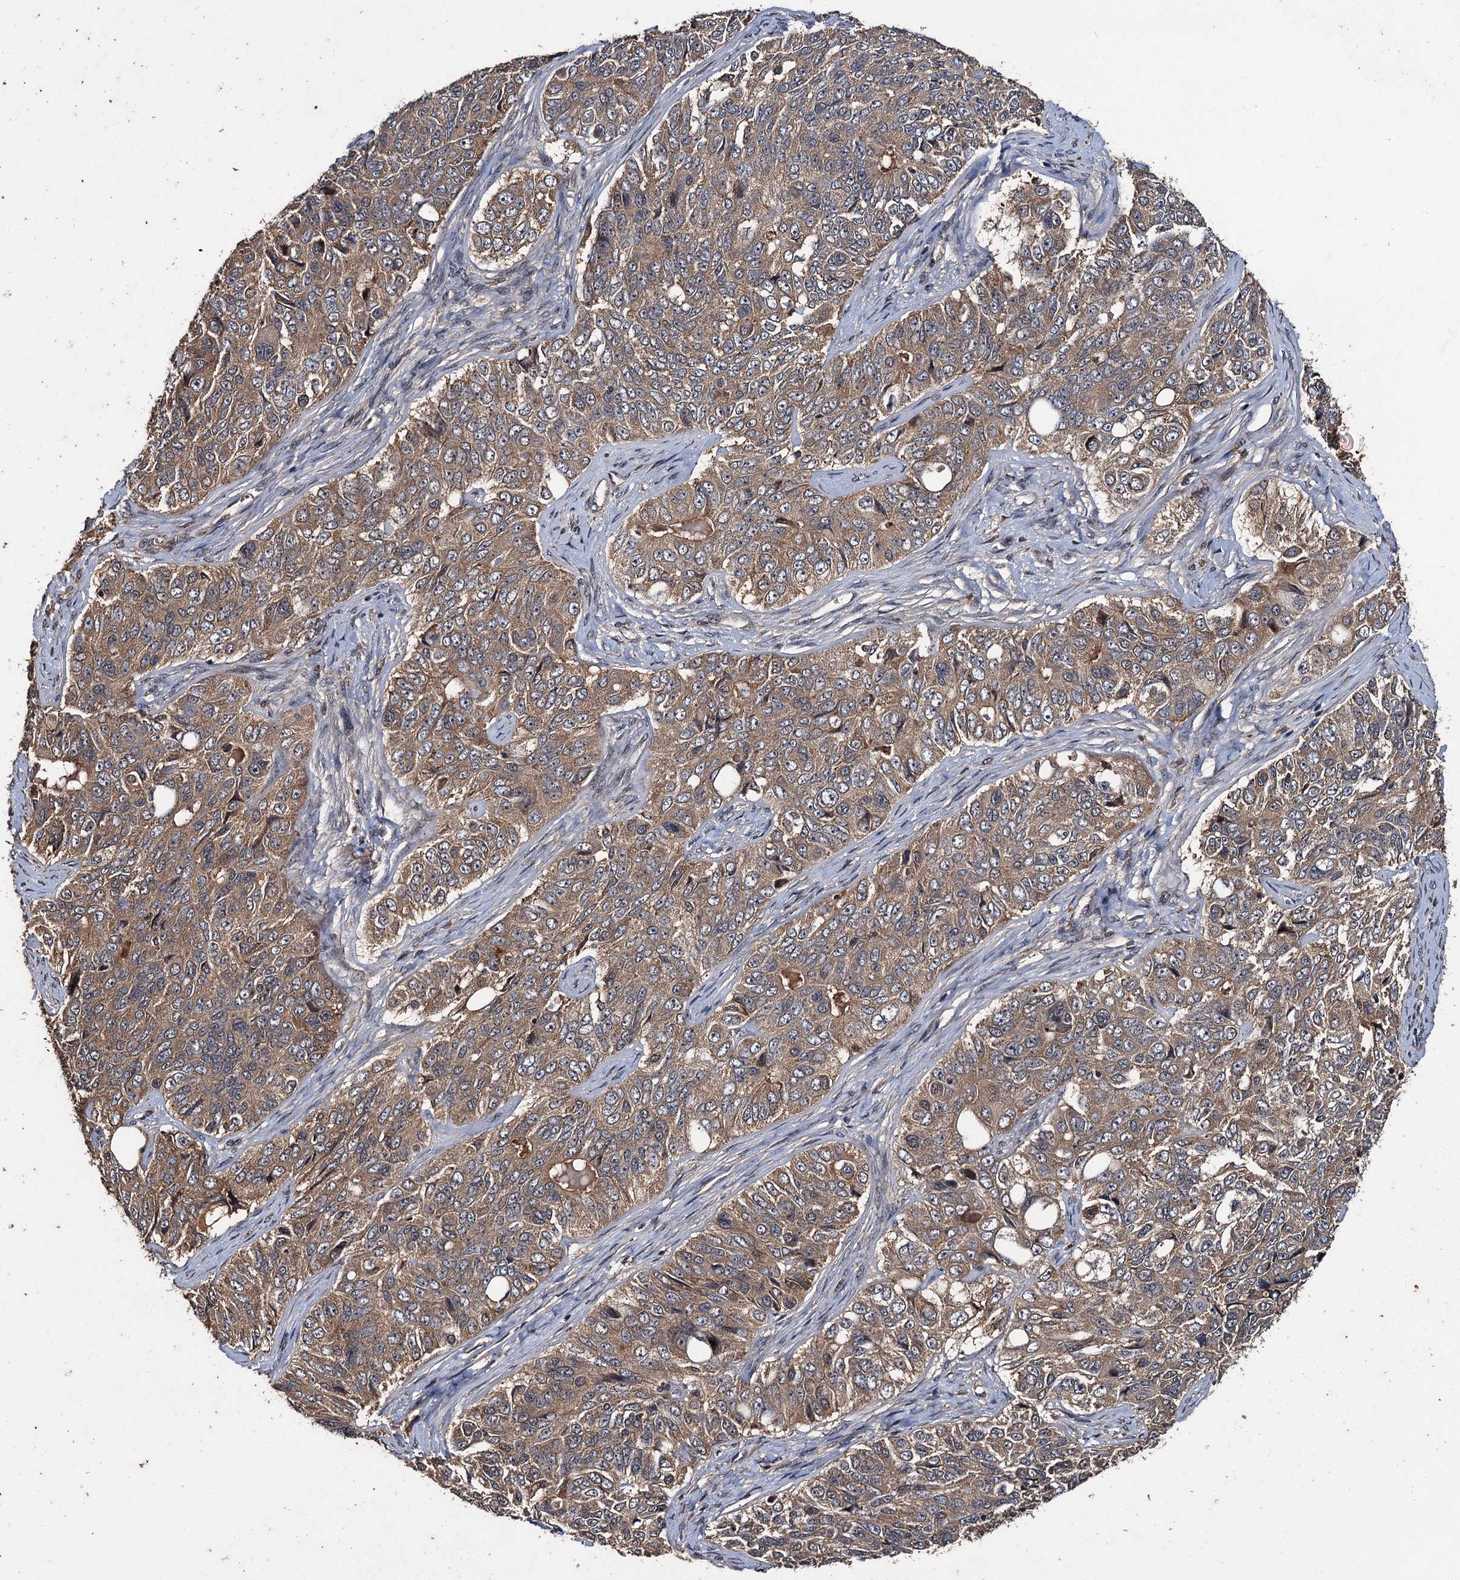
{"staining": {"intensity": "moderate", "quantity": ">75%", "location": "cytoplasmic/membranous"}, "tissue": "ovarian cancer", "cell_type": "Tumor cells", "image_type": "cancer", "snomed": [{"axis": "morphology", "description": "Carcinoma, endometroid"}, {"axis": "topography", "description": "Ovary"}], "caption": "This histopathology image displays endometroid carcinoma (ovarian) stained with IHC to label a protein in brown. The cytoplasmic/membranous of tumor cells show moderate positivity for the protein. Nuclei are counter-stained blue.", "gene": "SLC46A3", "patient": {"sex": "female", "age": 51}}